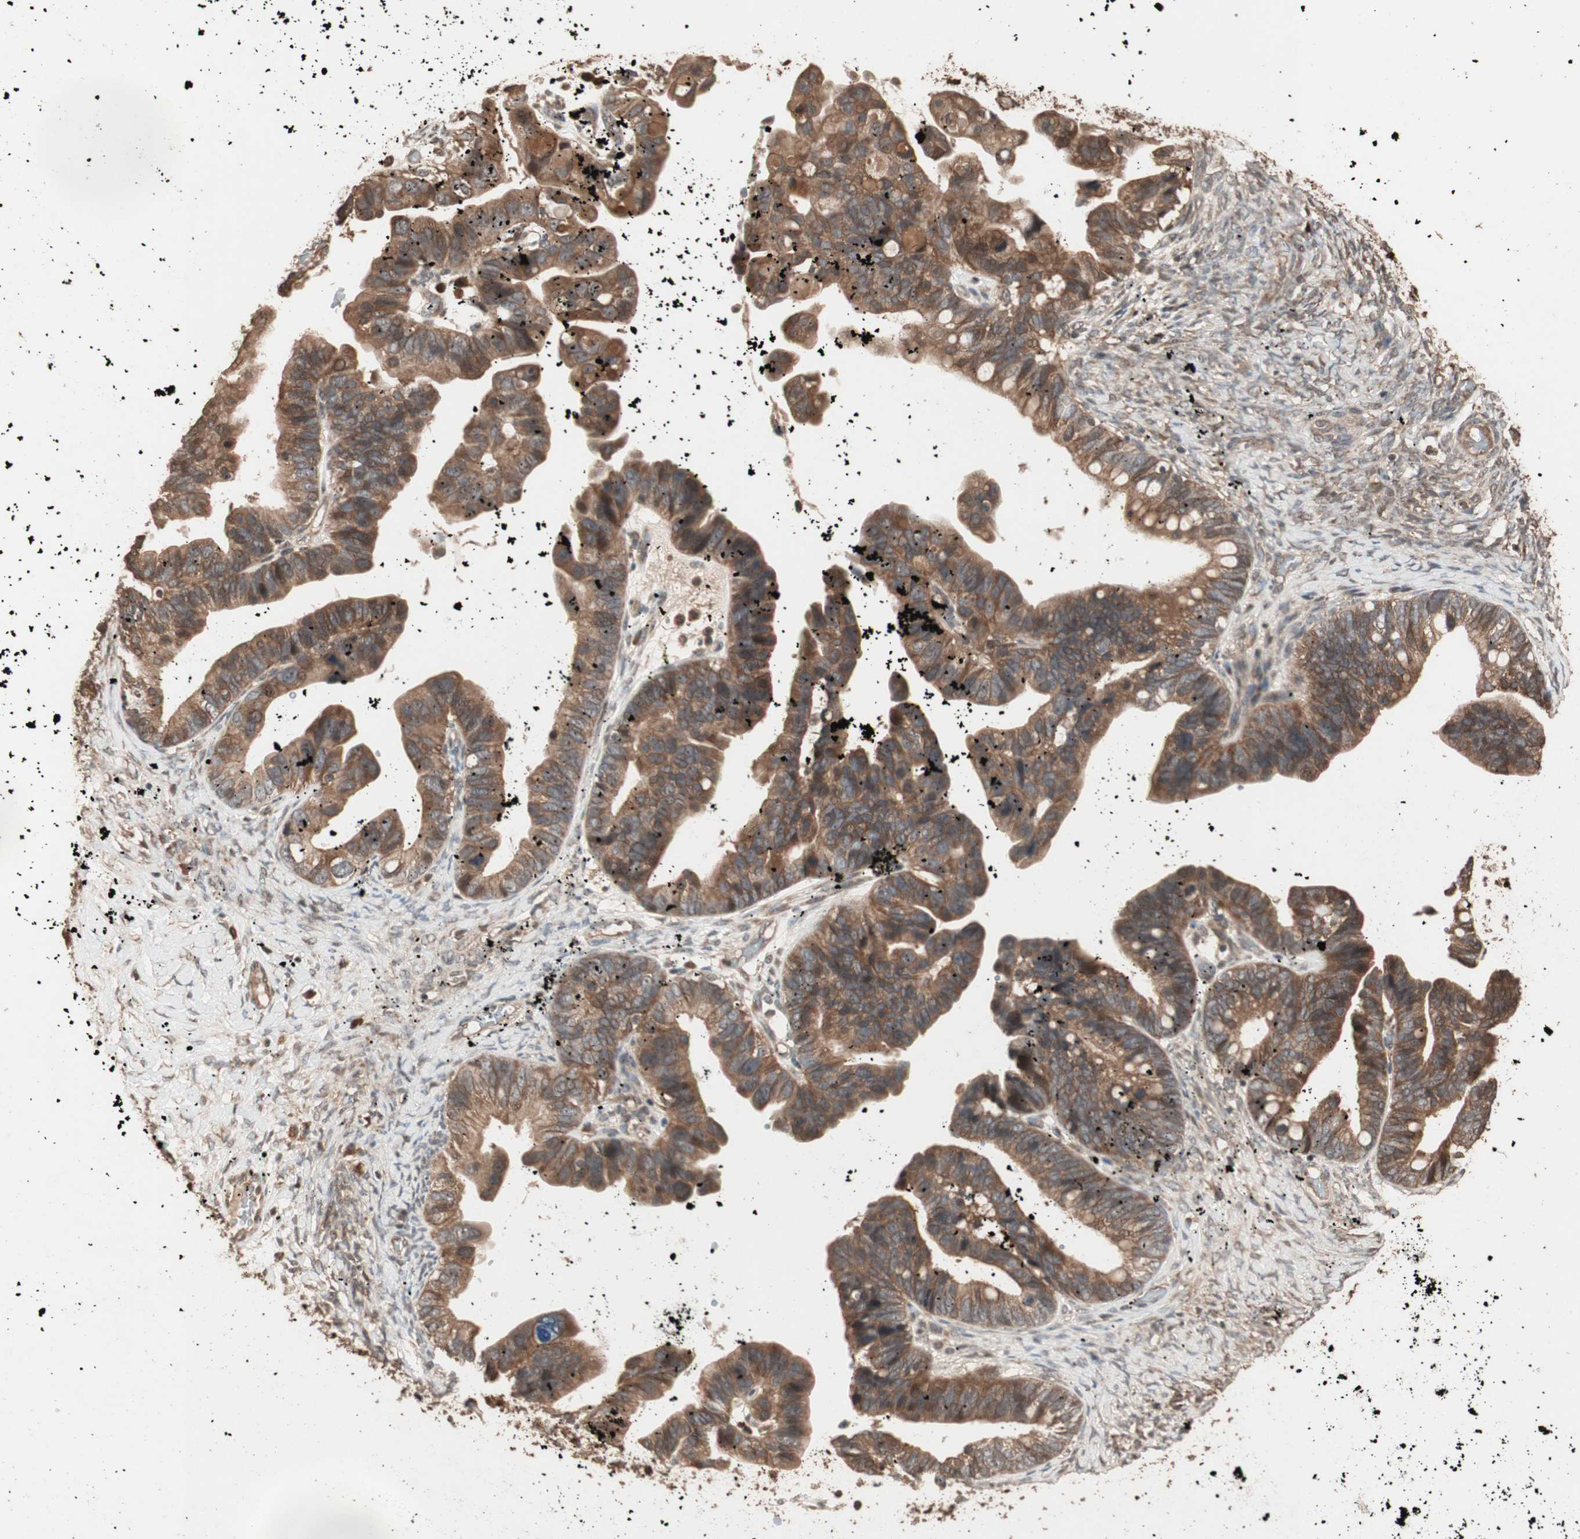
{"staining": {"intensity": "strong", "quantity": ">75%", "location": "cytoplasmic/membranous"}, "tissue": "ovarian cancer", "cell_type": "Tumor cells", "image_type": "cancer", "snomed": [{"axis": "morphology", "description": "Cystadenocarcinoma, serous, NOS"}, {"axis": "topography", "description": "Ovary"}], "caption": "Human serous cystadenocarcinoma (ovarian) stained for a protein (brown) reveals strong cytoplasmic/membranous positive positivity in about >75% of tumor cells.", "gene": "USP20", "patient": {"sex": "female", "age": 56}}